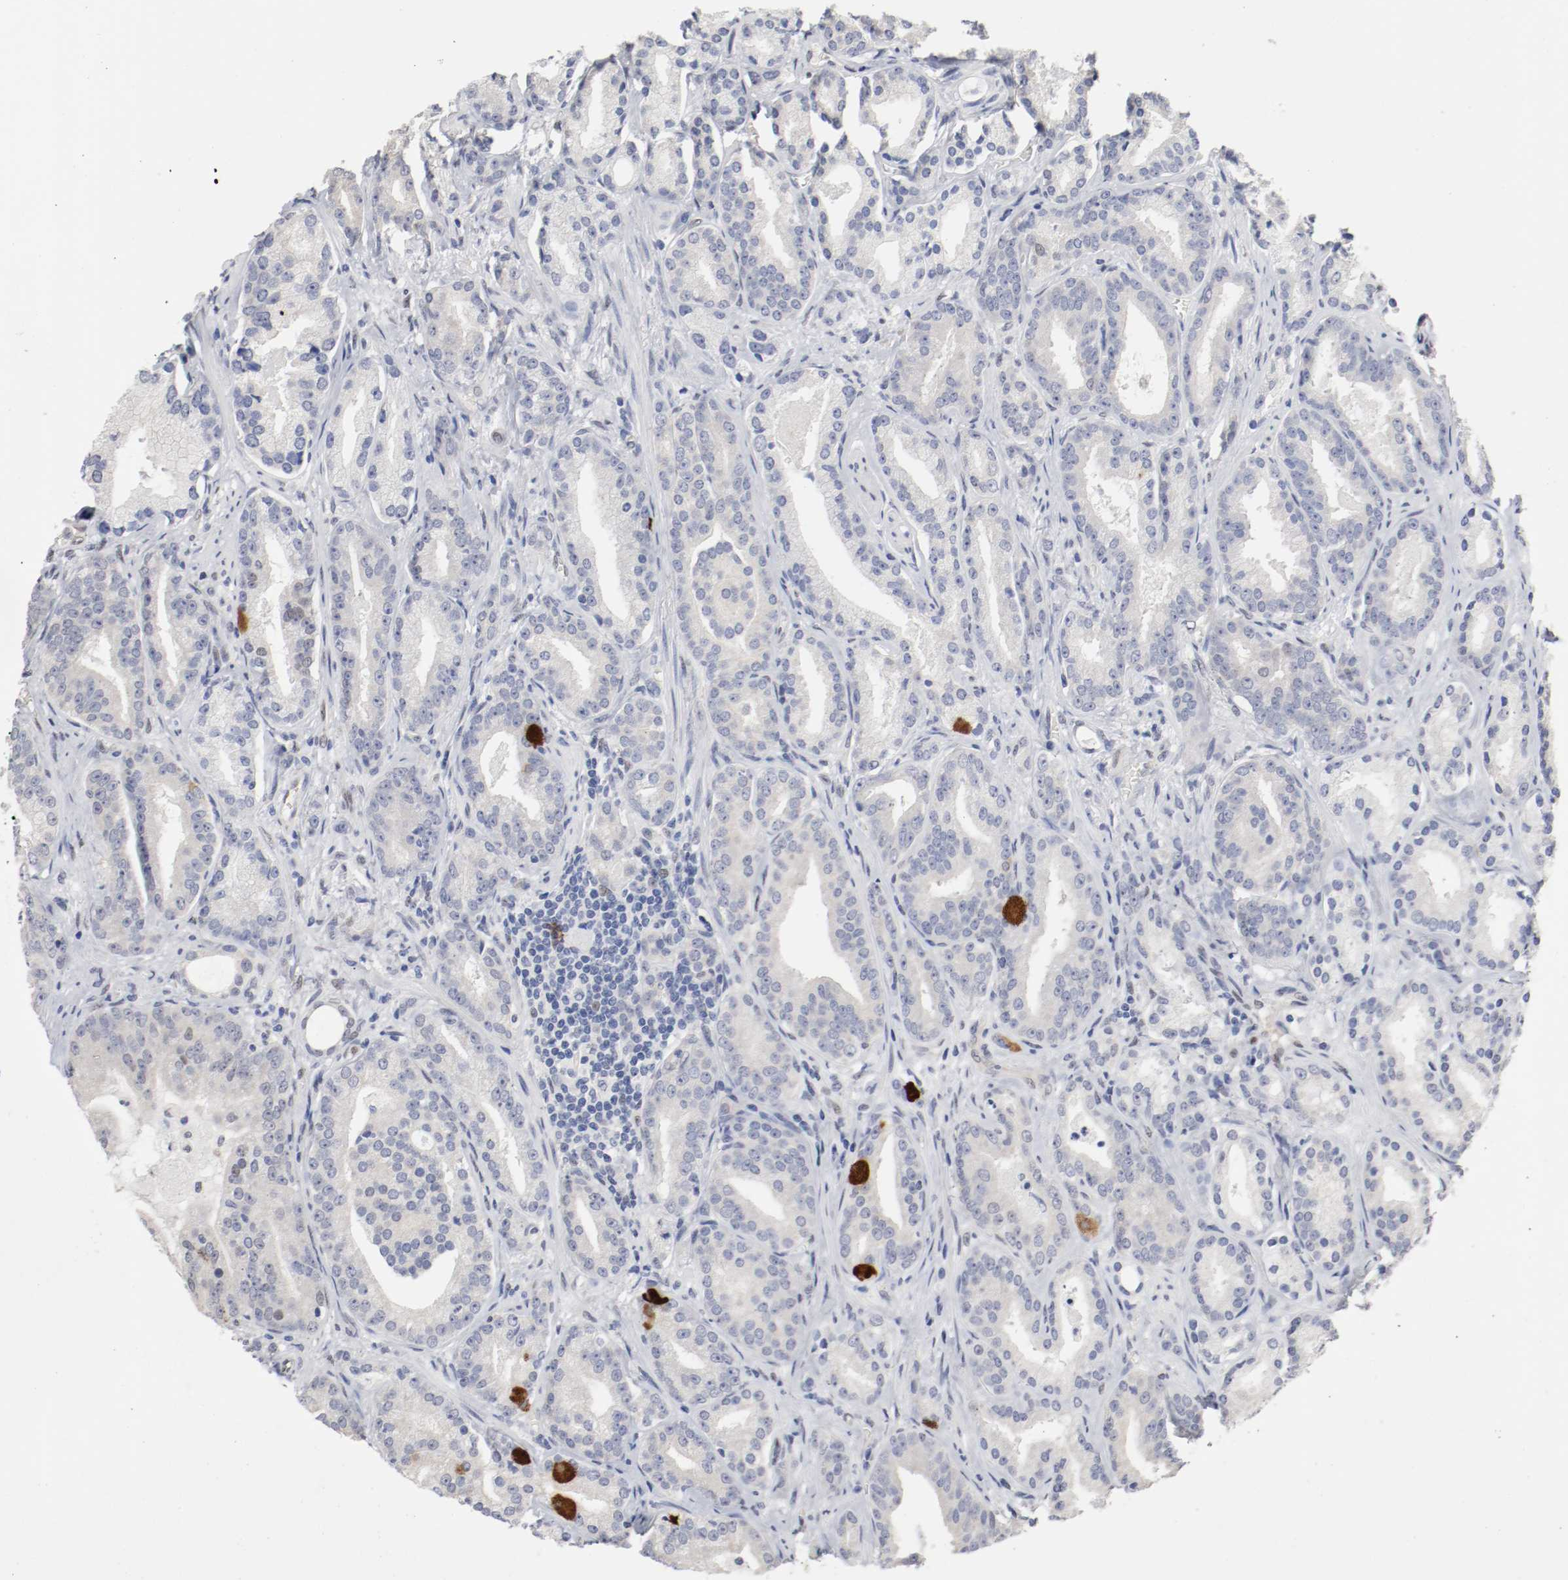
{"staining": {"intensity": "weak", "quantity": "<25%", "location": "nuclear"}, "tissue": "prostate cancer", "cell_type": "Tumor cells", "image_type": "cancer", "snomed": [{"axis": "morphology", "description": "Adenocarcinoma, Low grade"}, {"axis": "topography", "description": "Prostate"}], "caption": "Tumor cells show no significant protein expression in prostate cancer (adenocarcinoma (low-grade)).", "gene": "FOSL2", "patient": {"sex": "male", "age": 63}}